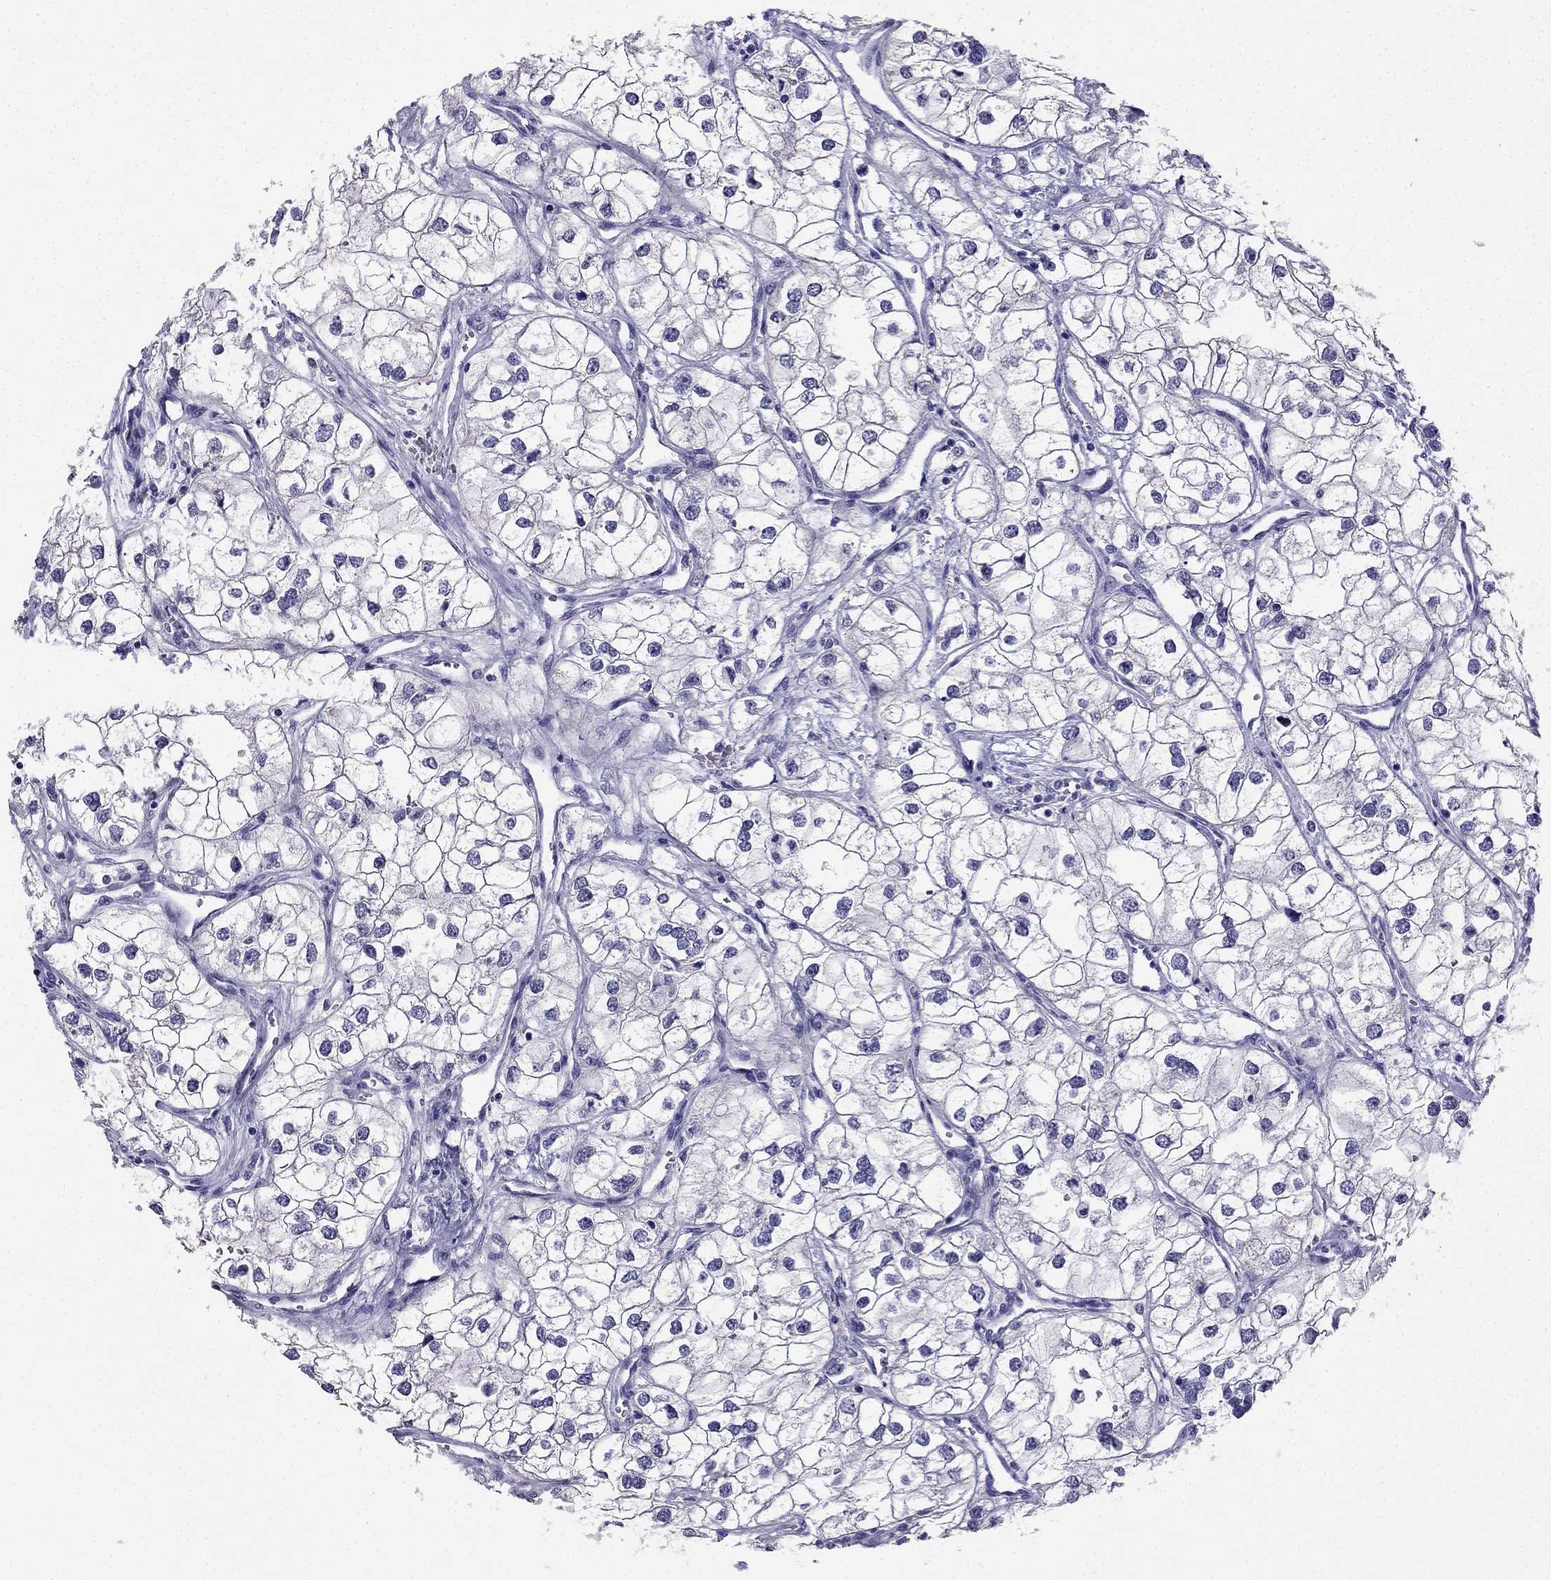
{"staining": {"intensity": "negative", "quantity": "none", "location": "none"}, "tissue": "renal cancer", "cell_type": "Tumor cells", "image_type": "cancer", "snomed": [{"axis": "morphology", "description": "Adenocarcinoma, NOS"}, {"axis": "topography", "description": "Kidney"}], "caption": "Human renal cancer stained for a protein using immunohistochemistry (IHC) displays no expression in tumor cells.", "gene": "SLC18A2", "patient": {"sex": "male", "age": 59}}